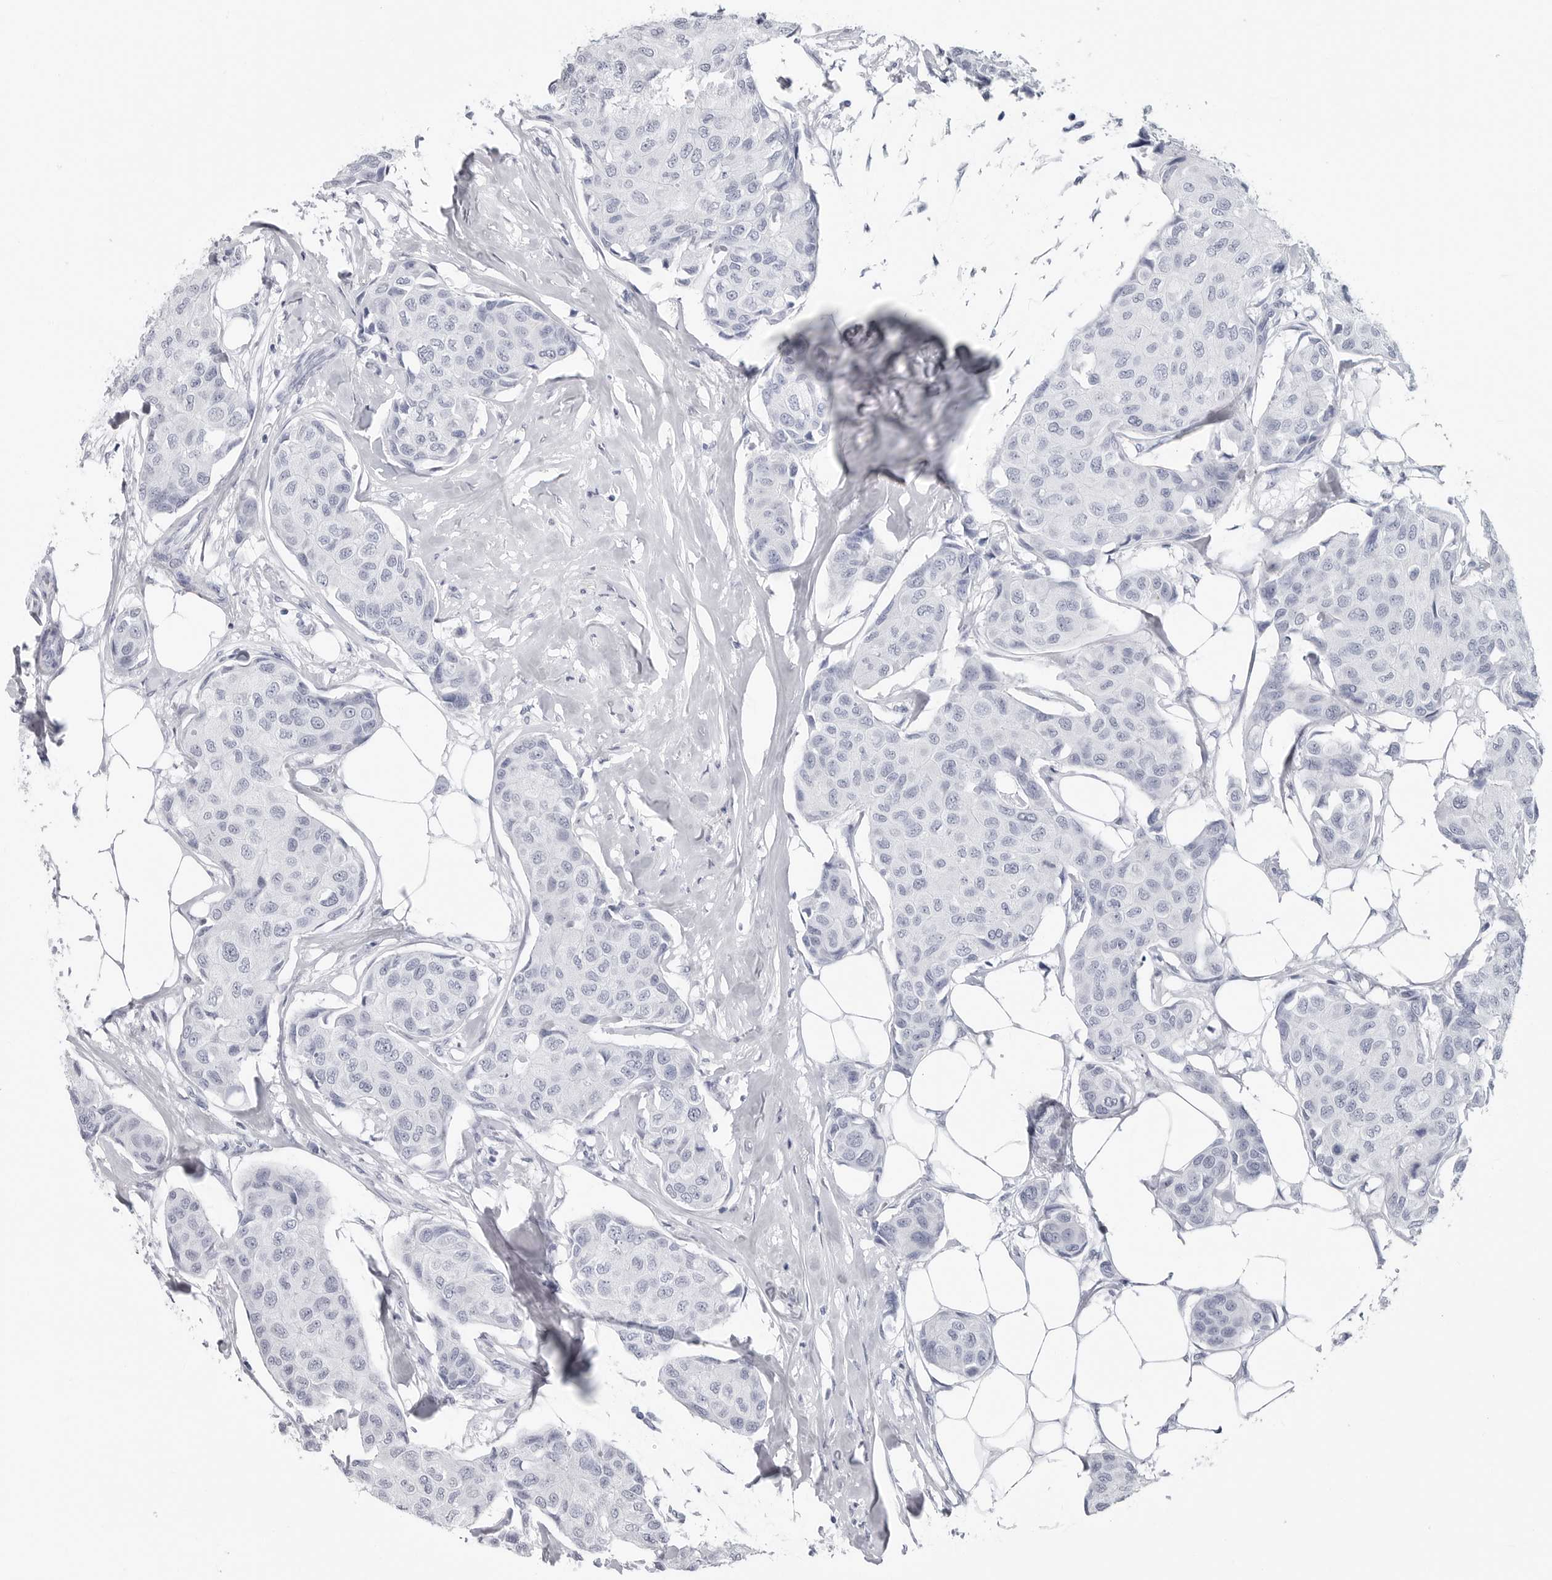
{"staining": {"intensity": "negative", "quantity": "none", "location": "none"}, "tissue": "breast cancer", "cell_type": "Tumor cells", "image_type": "cancer", "snomed": [{"axis": "morphology", "description": "Duct carcinoma"}, {"axis": "topography", "description": "Breast"}], "caption": "IHC image of breast cancer (infiltrating ductal carcinoma) stained for a protein (brown), which exhibits no expression in tumor cells.", "gene": "CSH1", "patient": {"sex": "female", "age": 80}}